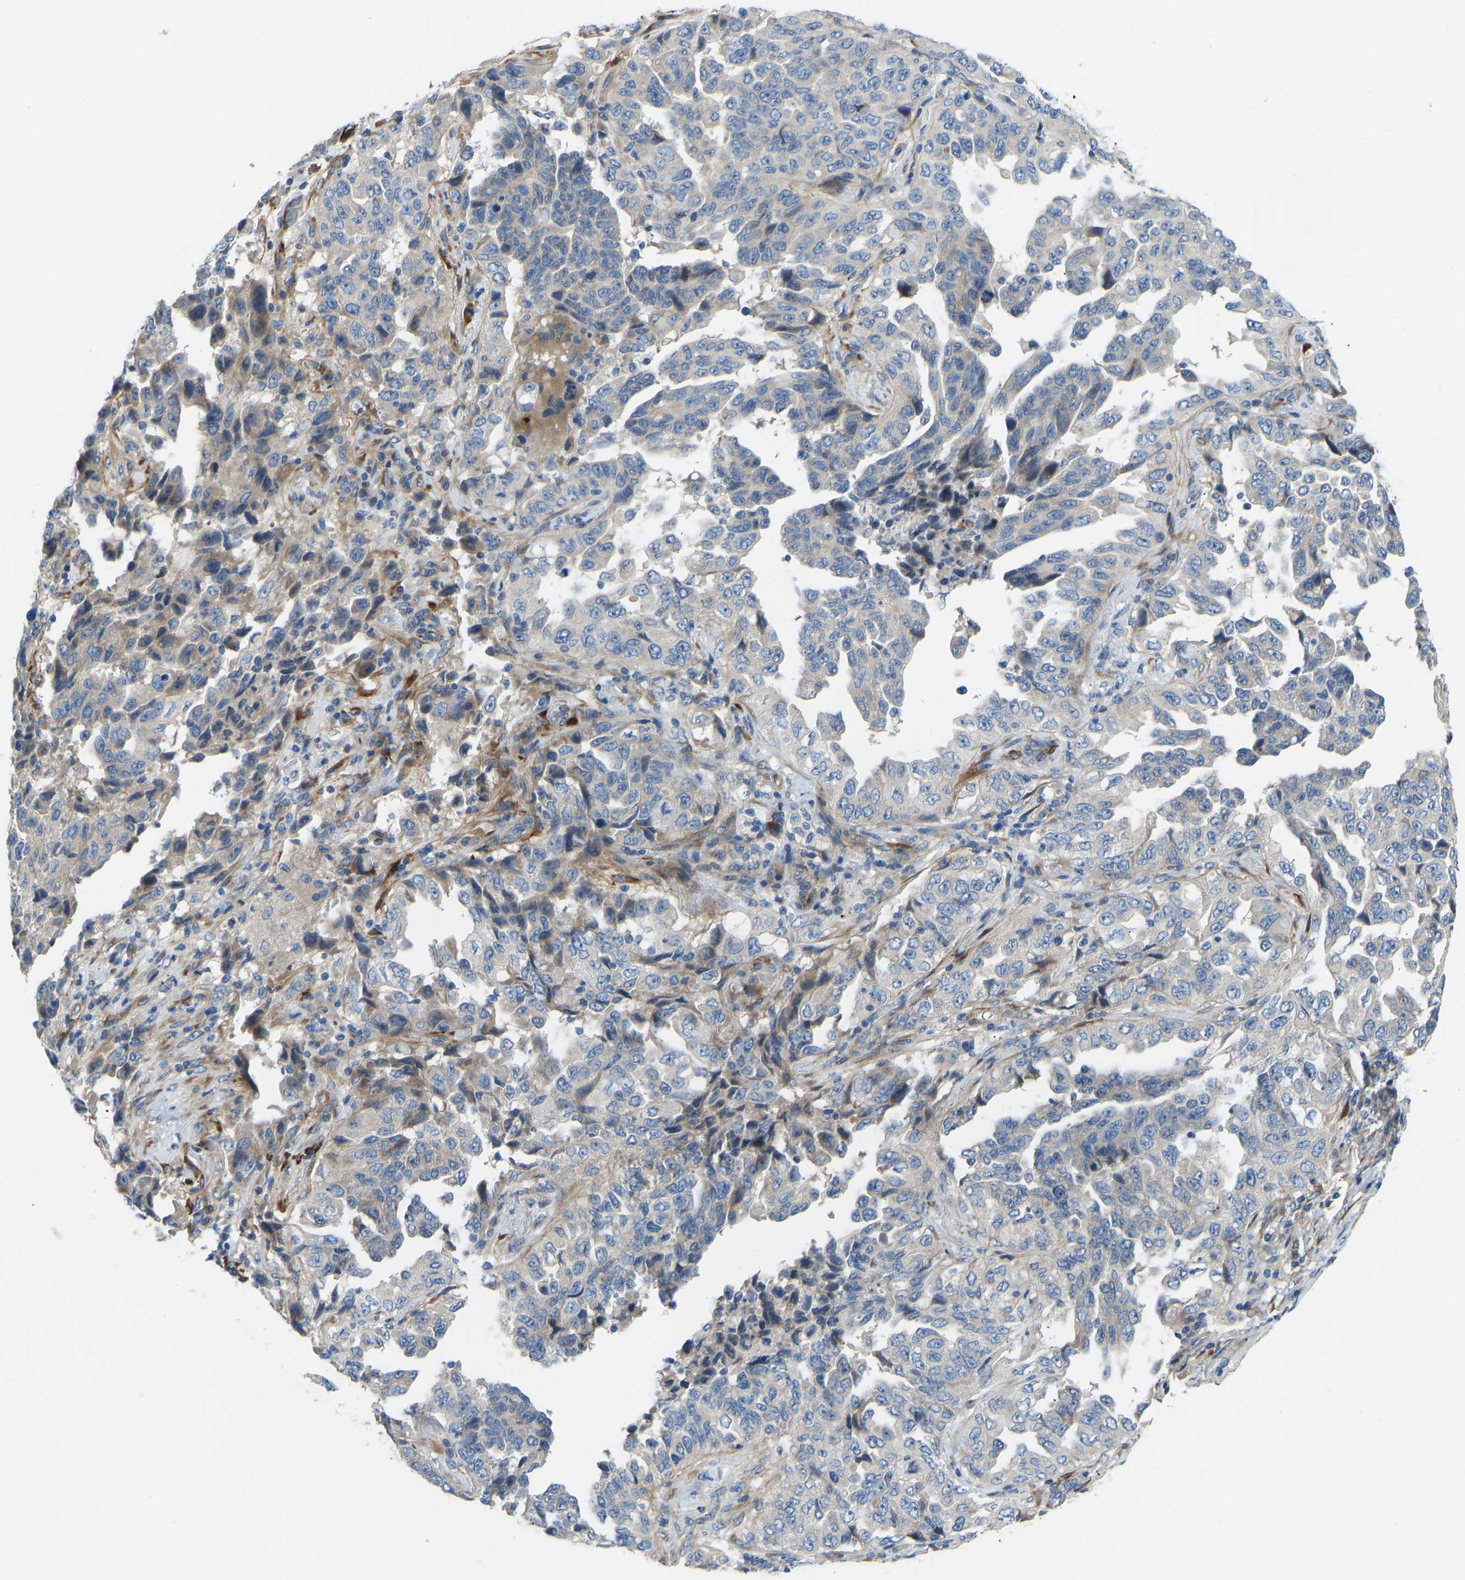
{"staining": {"intensity": "weak", "quantity": "<25%", "location": "cytoplasmic/membranous"}, "tissue": "lung cancer", "cell_type": "Tumor cells", "image_type": "cancer", "snomed": [{"axis": "morphology", "description": "Adenocarcinoma, NOS"}, {"axis": "topography", "description": "Lung"}], "caption": "This is an immunohistochemistry (IHC) photomicrograph of lung adenocarcinoma. There is no staining in tumor cells.", "gene": "COL15A1", "patient": {"sex": "female", "age": 51}}